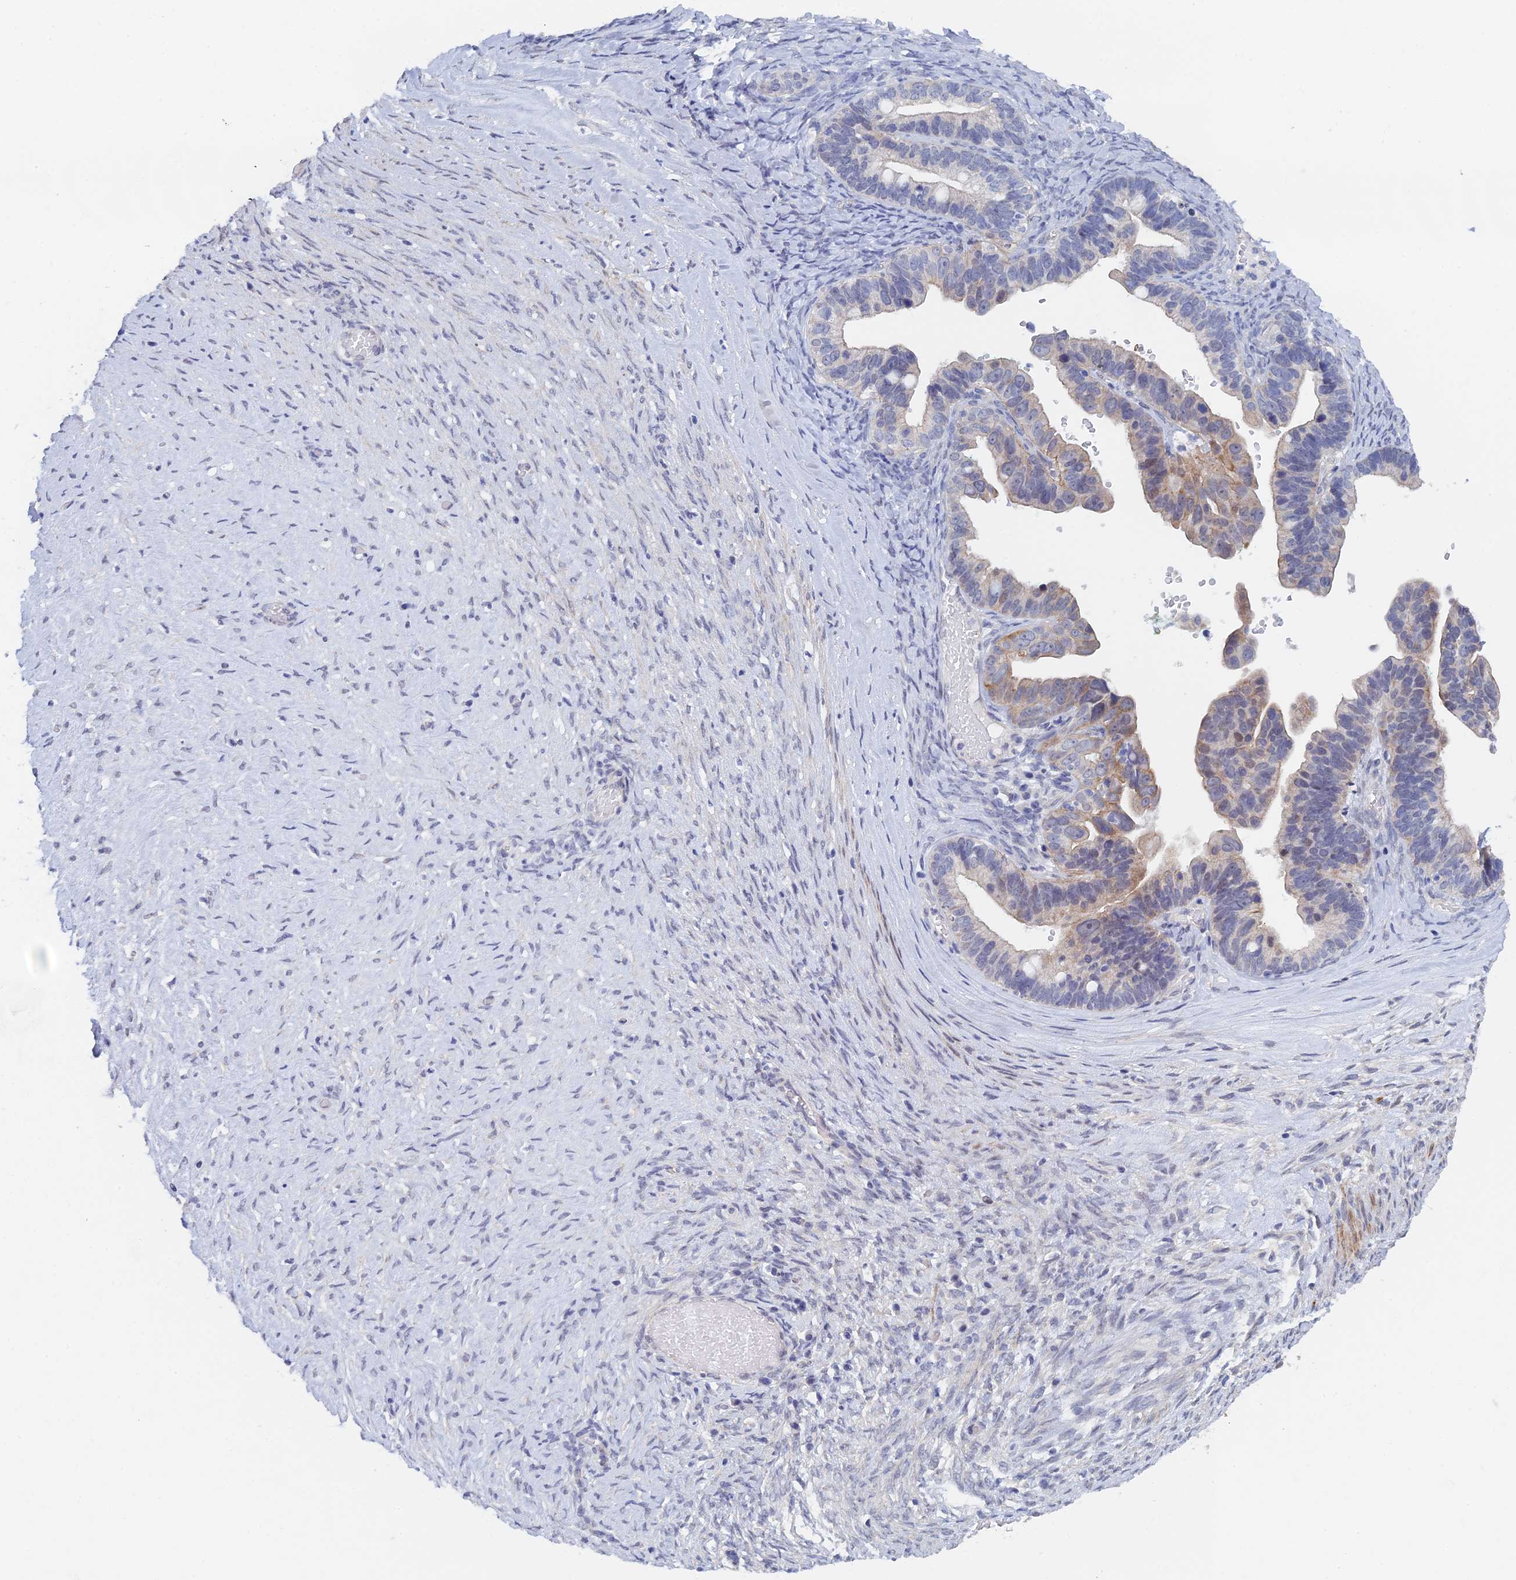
{"staining": {"intensity": "moderate", "quantity": "<25%", "location": "cytoplasmic/membranous"}, "tissue": "ovarian cancer", "cell_type": "Tumor cells", "image_type": "cancer", "snomed": [{"axis": "morphology", "description": "Cystadenocarcinoma, serous, NOS"}, {"axis": "topography", "description": "Ovary"}], "caption": "A micrograph of human ovarian cancer stained for a protein reveals moderate cytoplasmic/membranous brown staining in tumor cells. The protein of interest is stained brown, and the nuclei are stained in blue (DAB (3,3'-diaminobenzidine) IHC with brightfield microscopy, high magnification).", "gene": "GMNC", "patient": {"sex": "female", "age": 56}}